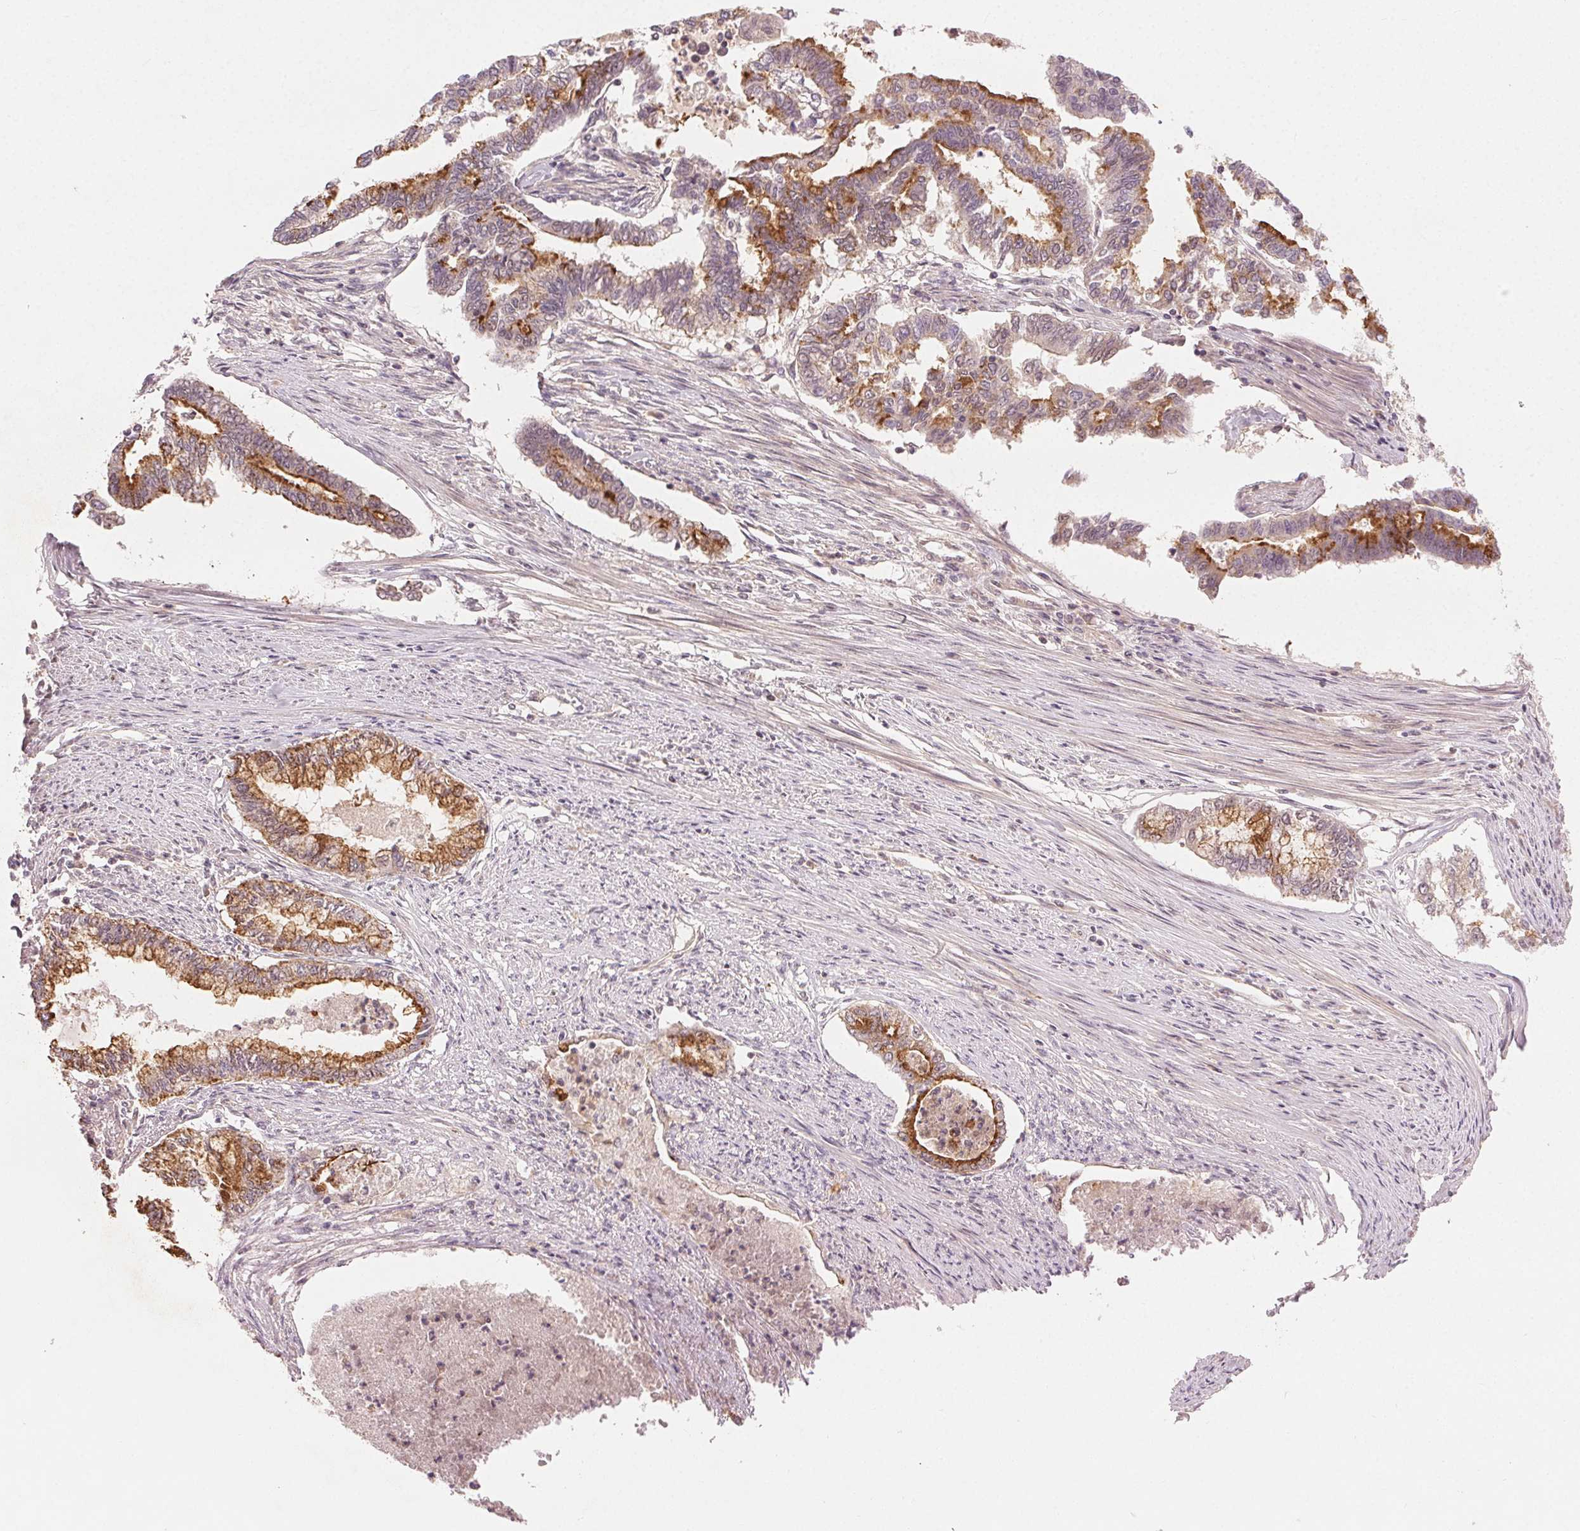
{"staining": {"intensity": "strong", "quantity": "<25%", "location": "cytoplasmic/membranous"}, "tissue": "endometrial cancer", "cell_type": "Tumor cells", "image_type": "cancer", "snomed": [{"axis": "morphology", "description": "Adenocarcinoma, NOS"}, {"axis": "topography", "description": "Endometrium"}], "caption": "The photomicrograph exhibits staining of endometrial cancer (adenocarcinoma), revealing strong cytoplasmic/membranous protein positivity (brown color) within tumor cells. The protein of interest is stained brown, and the nuclei are stained in blue (DAB (3,3'-diaminobenzidine) IHC with brightfield microscopy, high magnification).", "gene": "TUB", "patient": {"sex": "female", "age": 79}}